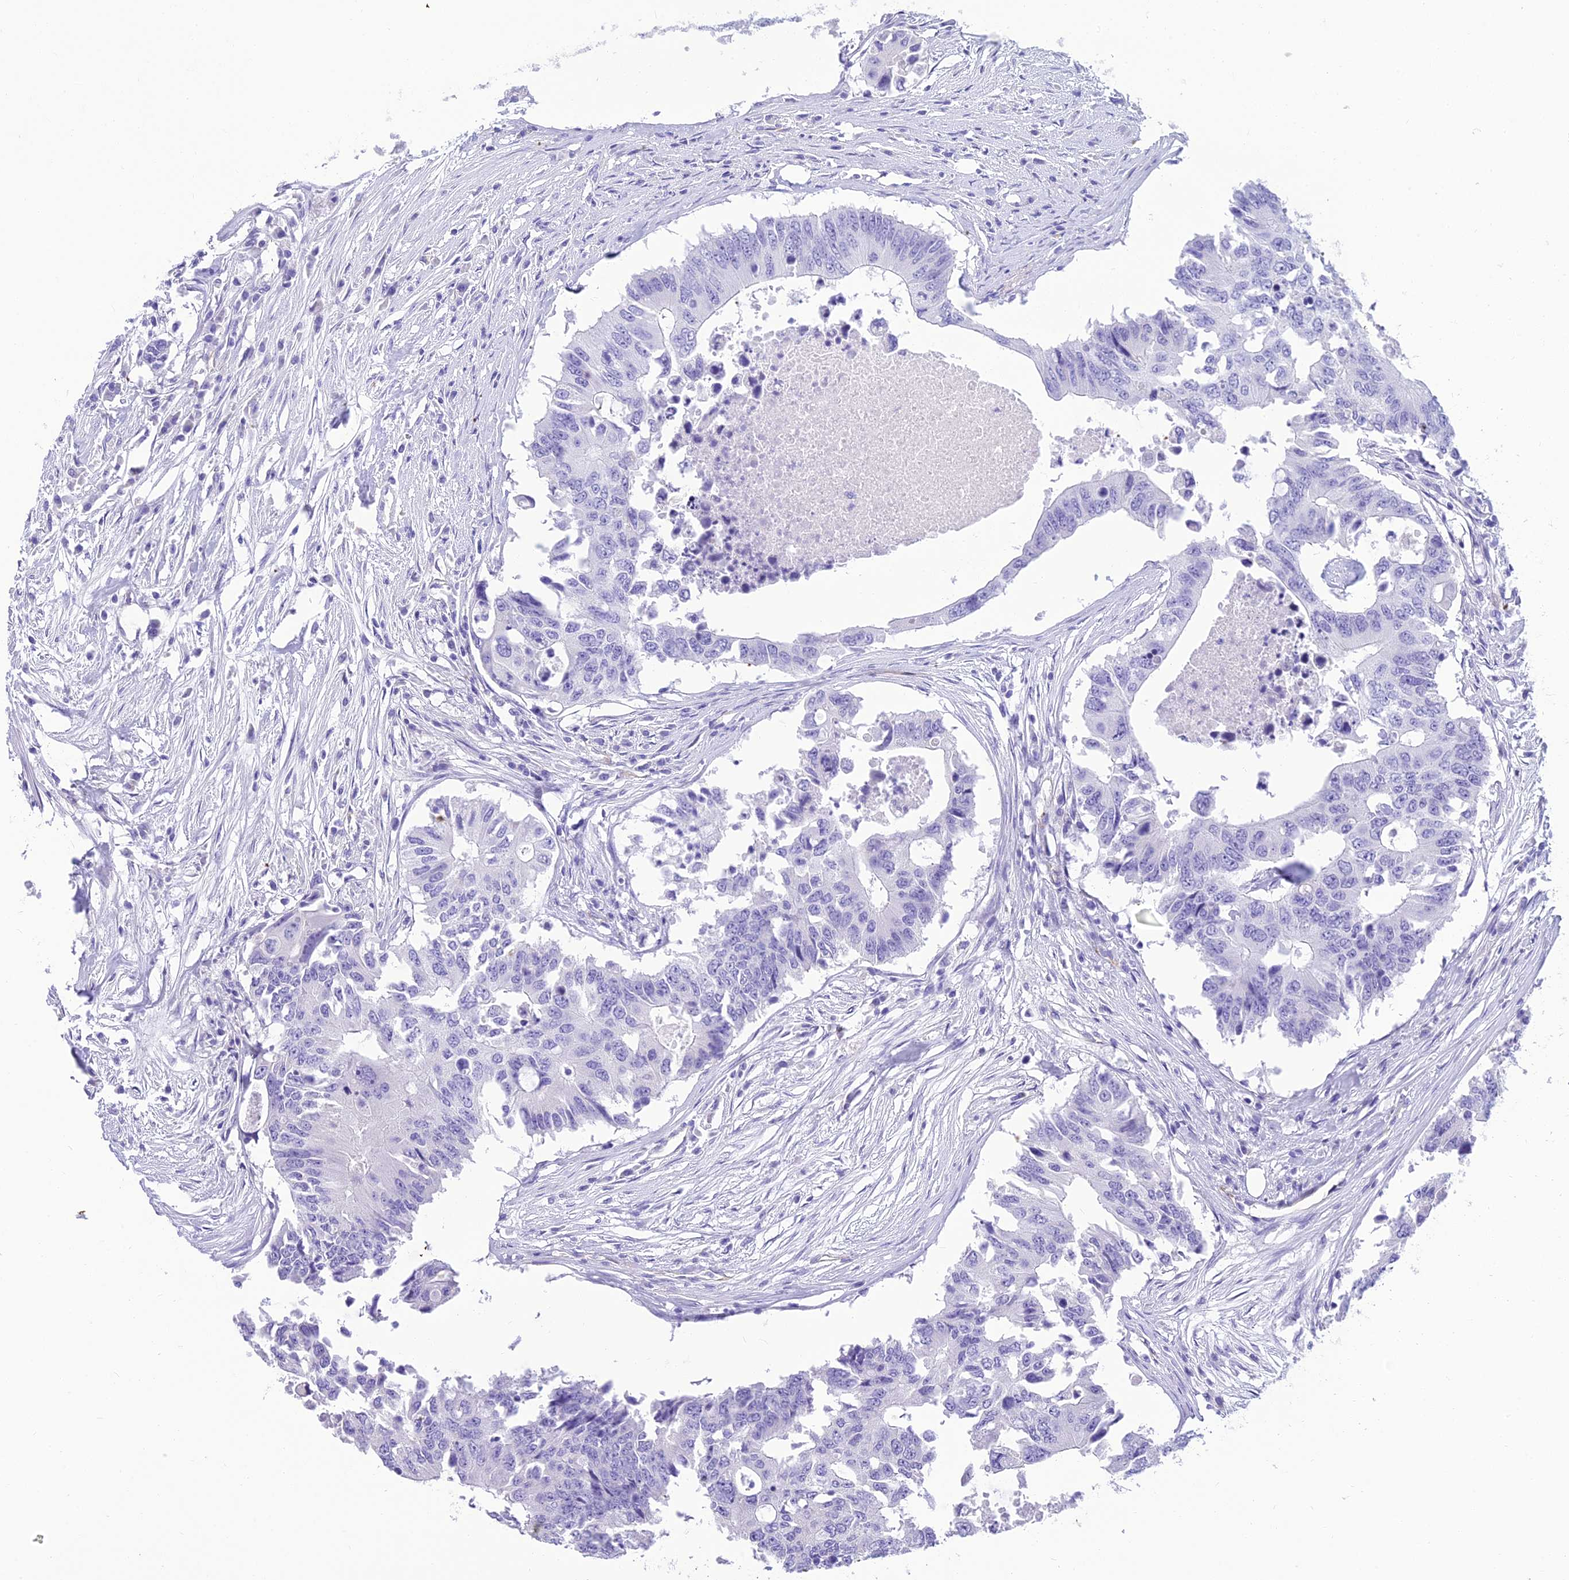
{"staining": {"intensity": "negative", "quantity": "none", "location": "none"}, "tissue": "colorectal cancer", "cell_type": "Tumor cells", "image_type": "cancer", "snomed": [{"axis": "morphology", "description": "Adenocarcinoma, NOS"}, {"axis": "topography", "description": "Colon"}], "caption": "The image demonstrates no significant expression in tumor cells of colorectal cancer.", "gene": "NINJ1", "patient": {"sex": "male", "age": 71}}